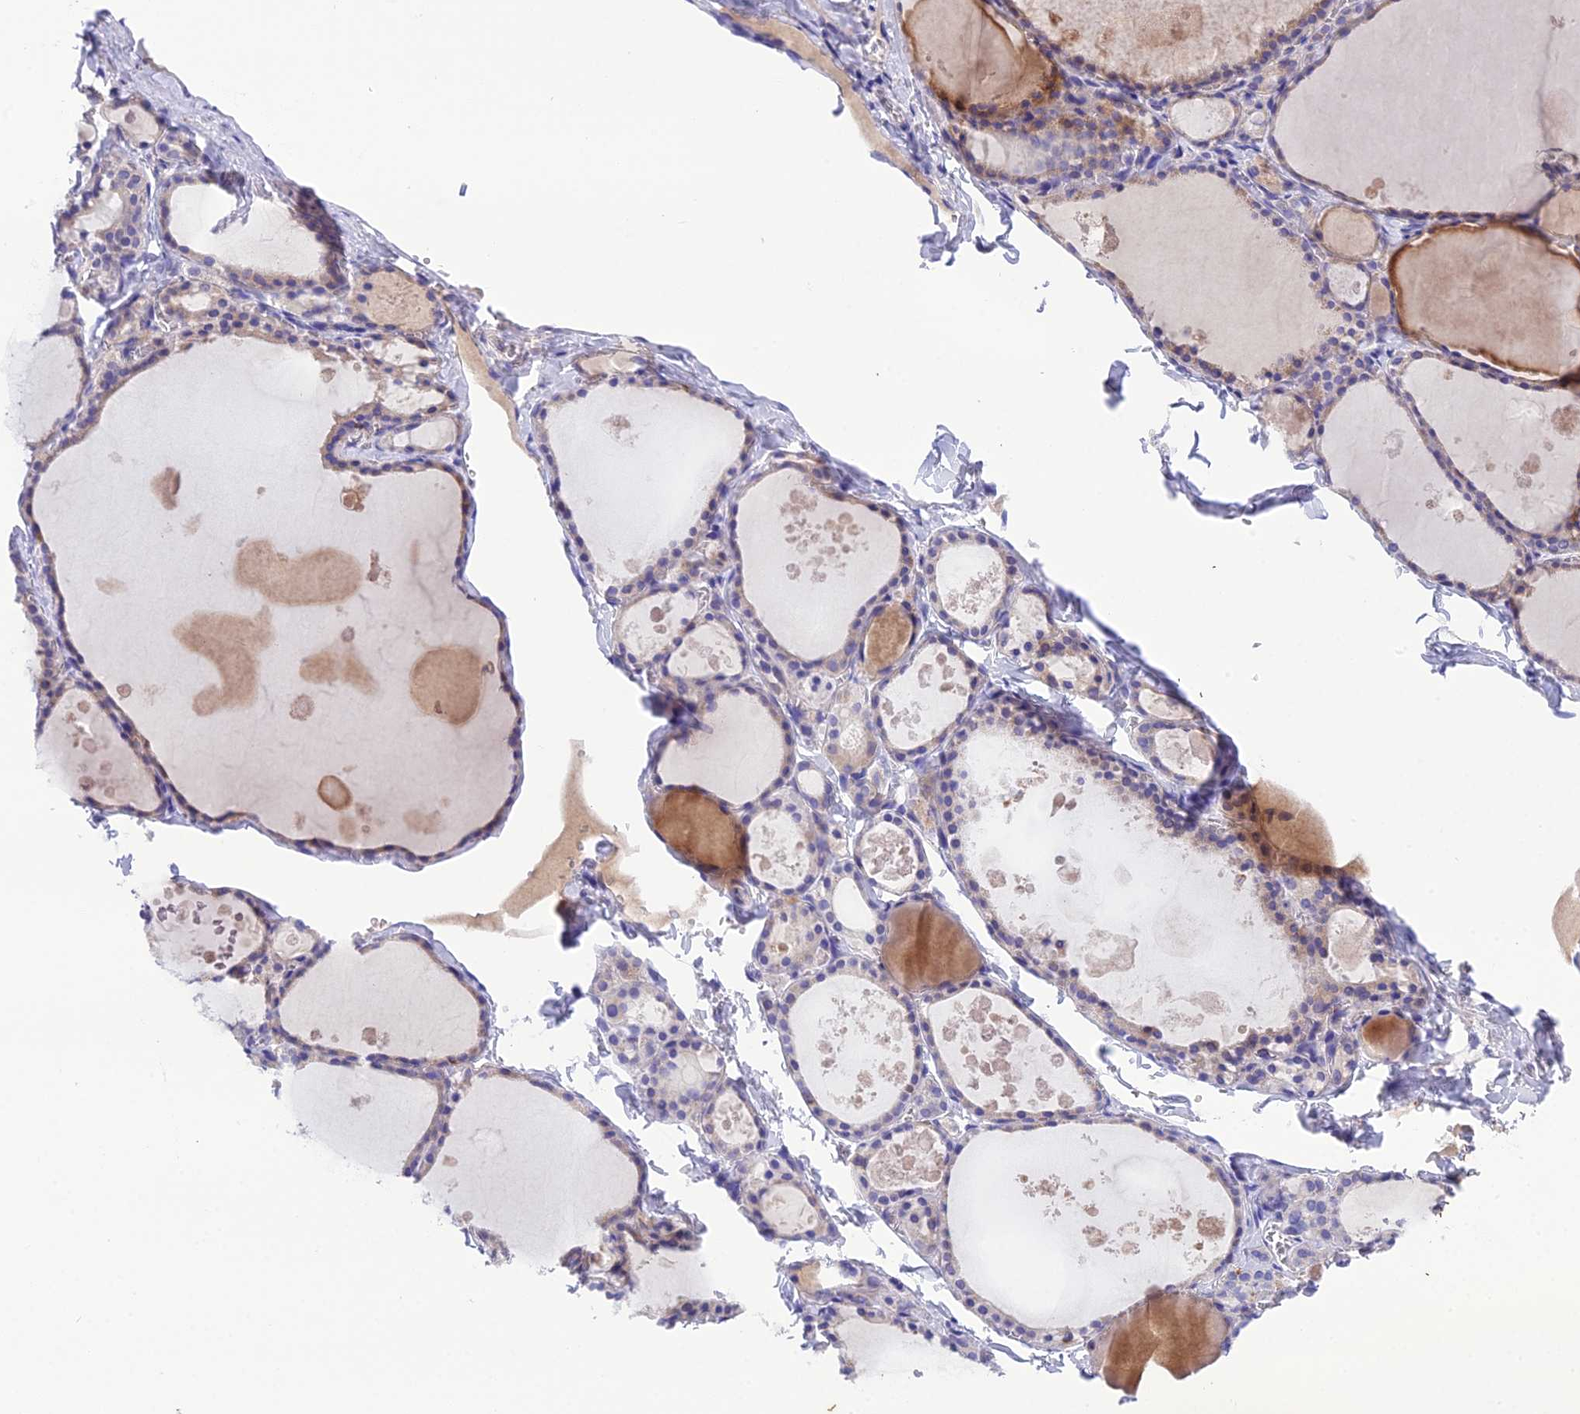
{"staining": {"intensity": "moderate", "quantity": "<25%", "location": "cytoplasmic/membranous"}, "tissue": "thyroid gland", "cell_type": "Glandular cells", "image_type": "normal", "snomed": [{"axis": "morphology", "description": "Normal tissue, NOS"}, {"axis": "topography", "description": "Thyroid gland"}], "caption": "Immunohistochemistry (IHC) (DAB) staining of benign human thyroid gland displays moderate cytoplasmic/membranous protein staining in about <25% of glandular cells. (Brightfield microscopy of DAB IHC at high magnification).", "gene": "KIAA0408", "patient": {"sex": "male", "age": 56}}